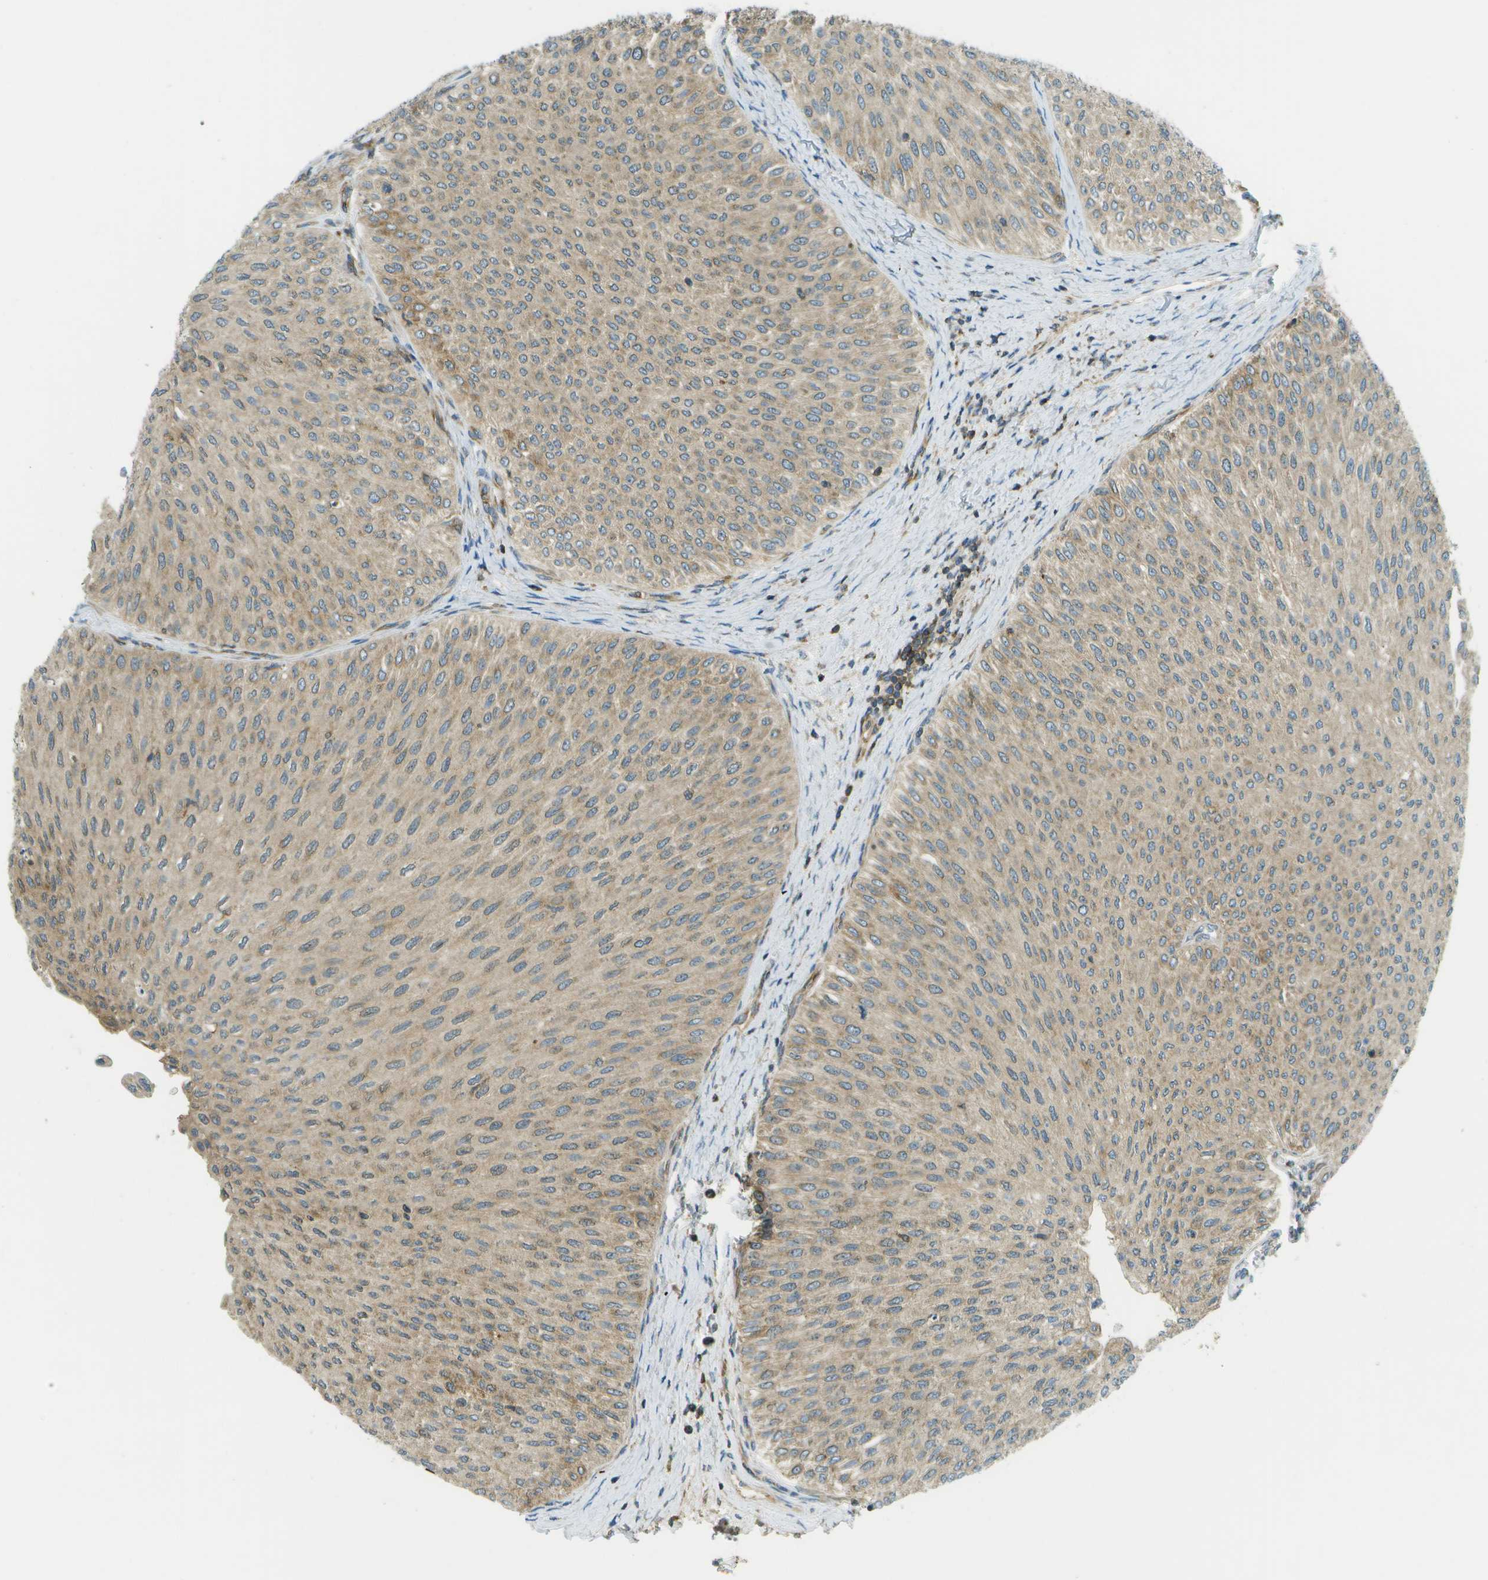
{"staining": {"intensity": "weak", "quantity": ">75%", "location": "cytoplasmic/membranous"}, "tissue": "urothelial cancer", "cell_type": "Tumor cells", "image_type": "cancer", "snomed": [{"axis": "morphology", "description": "Urothelial carcinoma, Low grade"}, {"axis": "topography", "description": "Urinary bladder"}], "caption": "Urothelial cancer stained with a brown dye displays weak cytoplasmic/membranous positive staining in about >75% of tumor cells.", "gene": "TMTC1", "patient": {"sex": "male", "age": 78}}